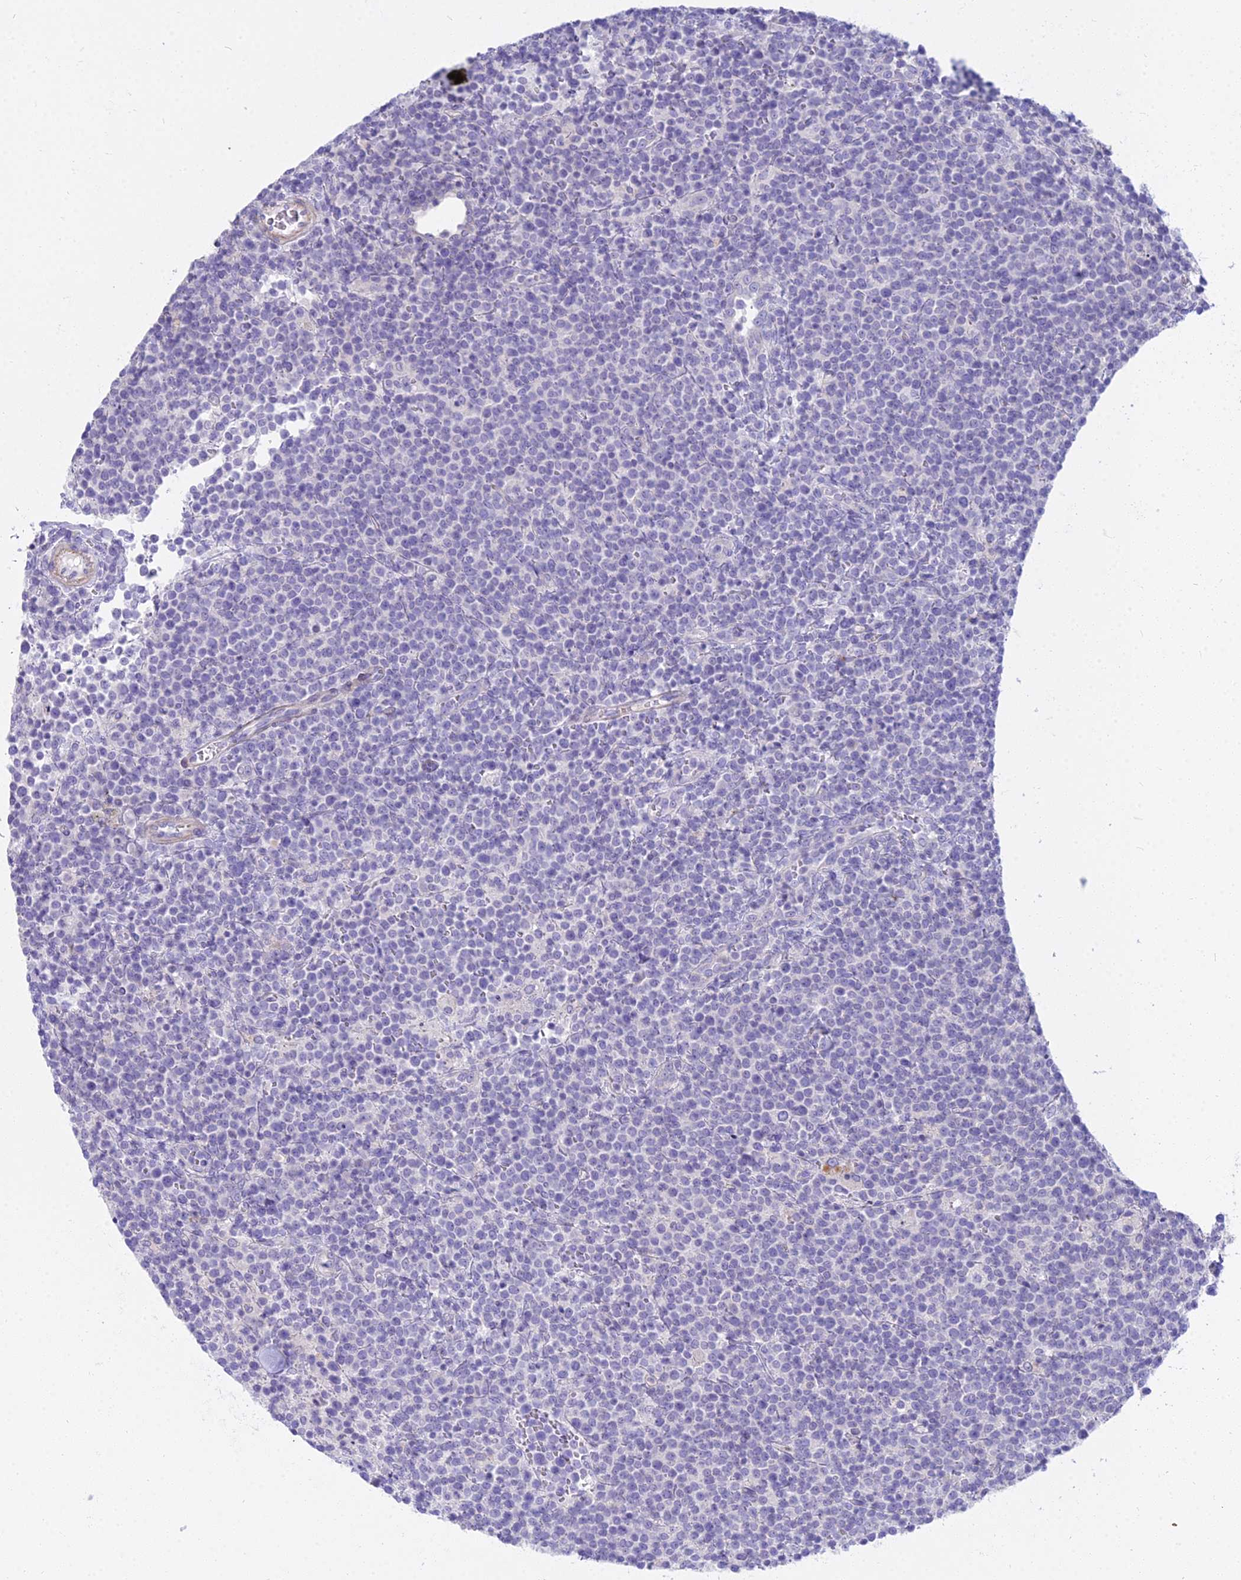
{"staining": {"intensity": "negative", "quantity": "none", "location": "none"}, "tissue": "lymphoma", "cell_type": "Tumor cells", "image_type": "cancer", "snomed": [{"axis": "morphology", "description": "Malignant lymphoma, non-Hodgkin's type, High grade"}, {"axis": "topography", "description": "Lymph node"}], "caption": "Tumor cells show no significant positivity in lymphoma.", "gene": "SMIM24", "patient": {"sex": "male", "age": 61}}